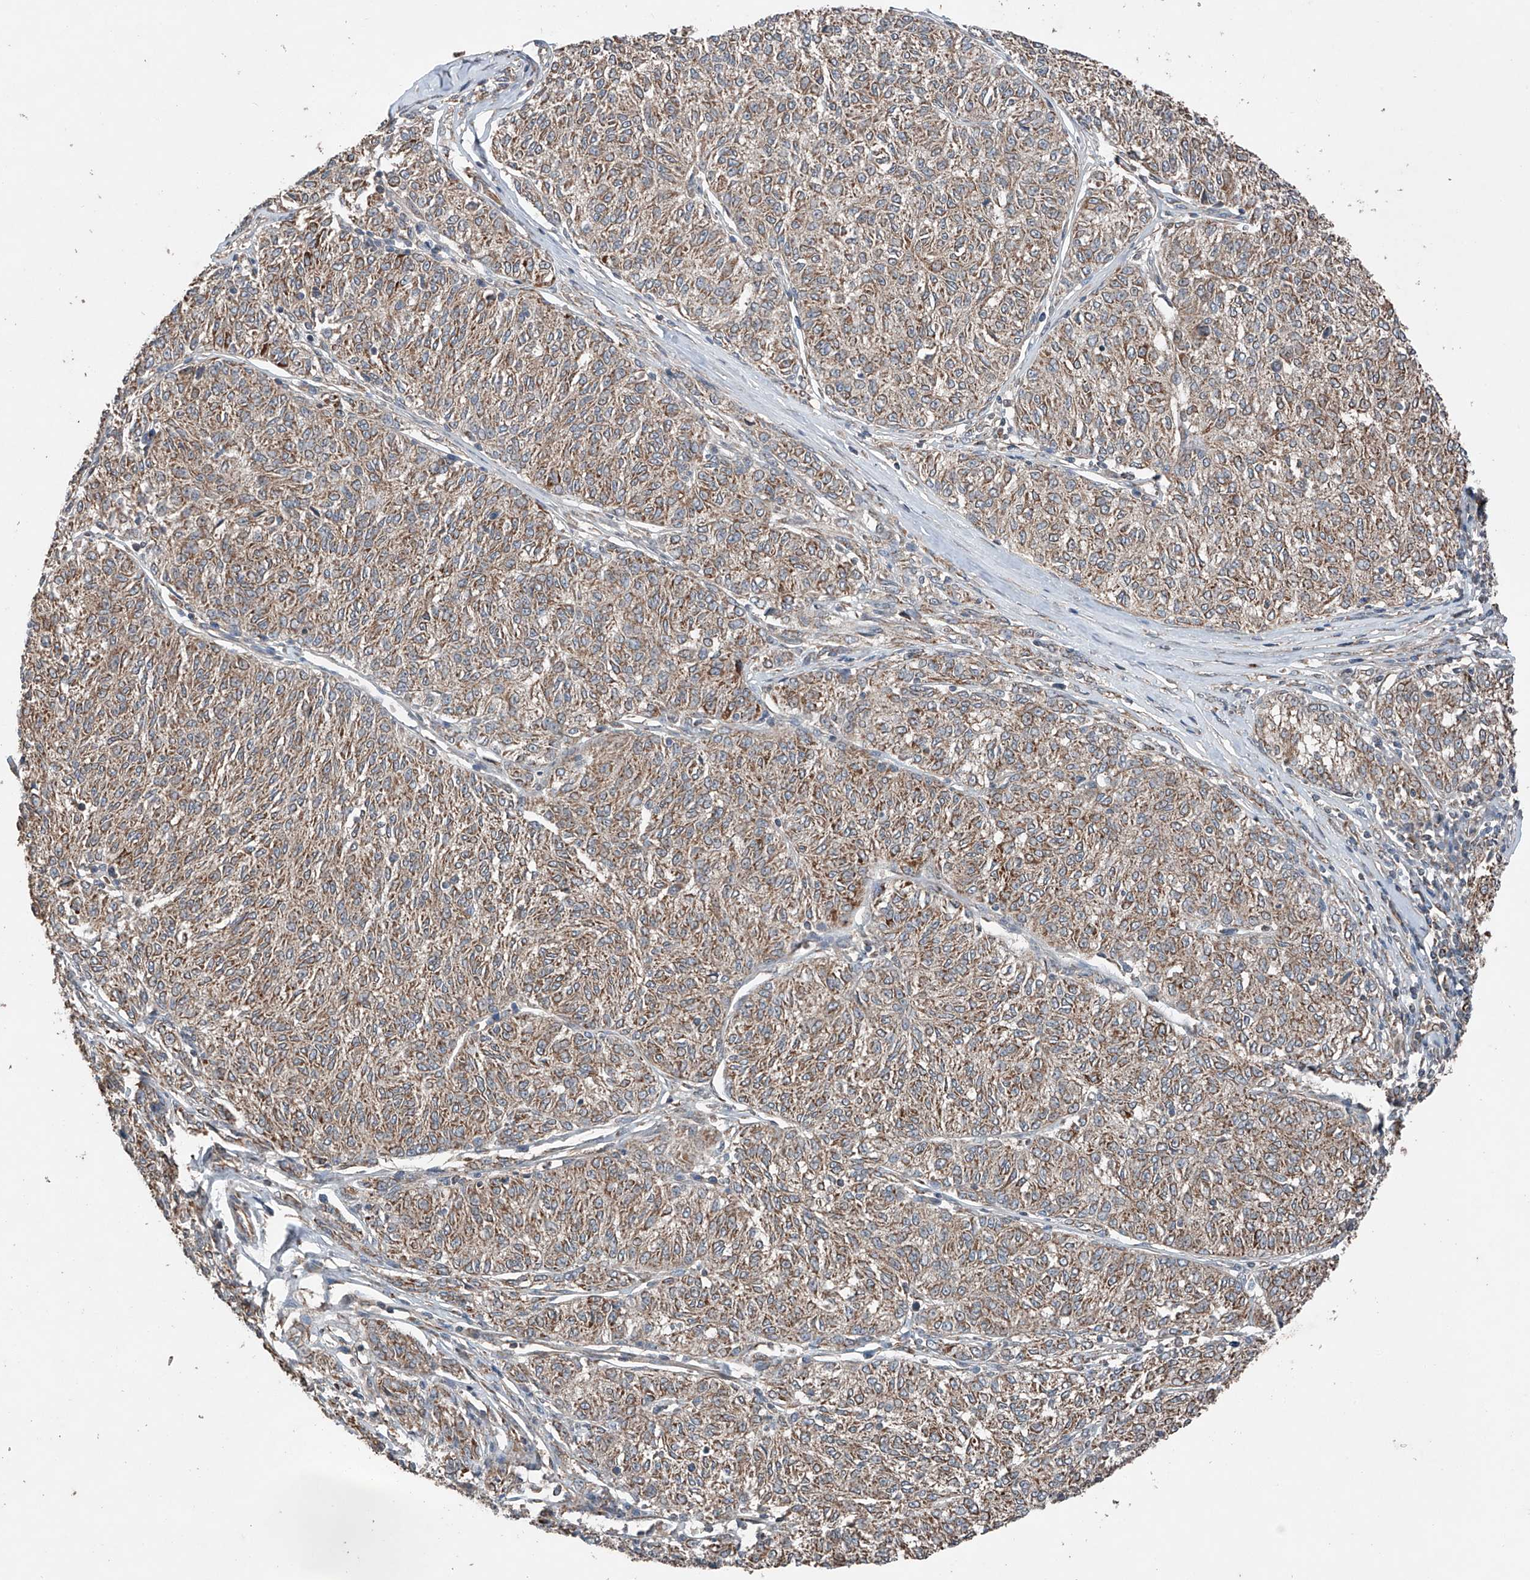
{"staining": {"intensity": "moderate", "quantity": ">75%", "location": "cytoplasmic/membranous"}, "tissue": "melanoma", "cell_type": "Tumor cells", "image_type": "cancer", "snomed": [{"axis": "morphology", "description": "Malignant melanoma, NOS"}, {"axis": "topography", "description": "Skin"}], "caption": "This is an image of IHC staining of melanoma, which shows moderate expression in the cytoplasmic/membranous of tumor cells.", "gene": "AP4B1", "patient": {"sex": "female", "age": 72}}